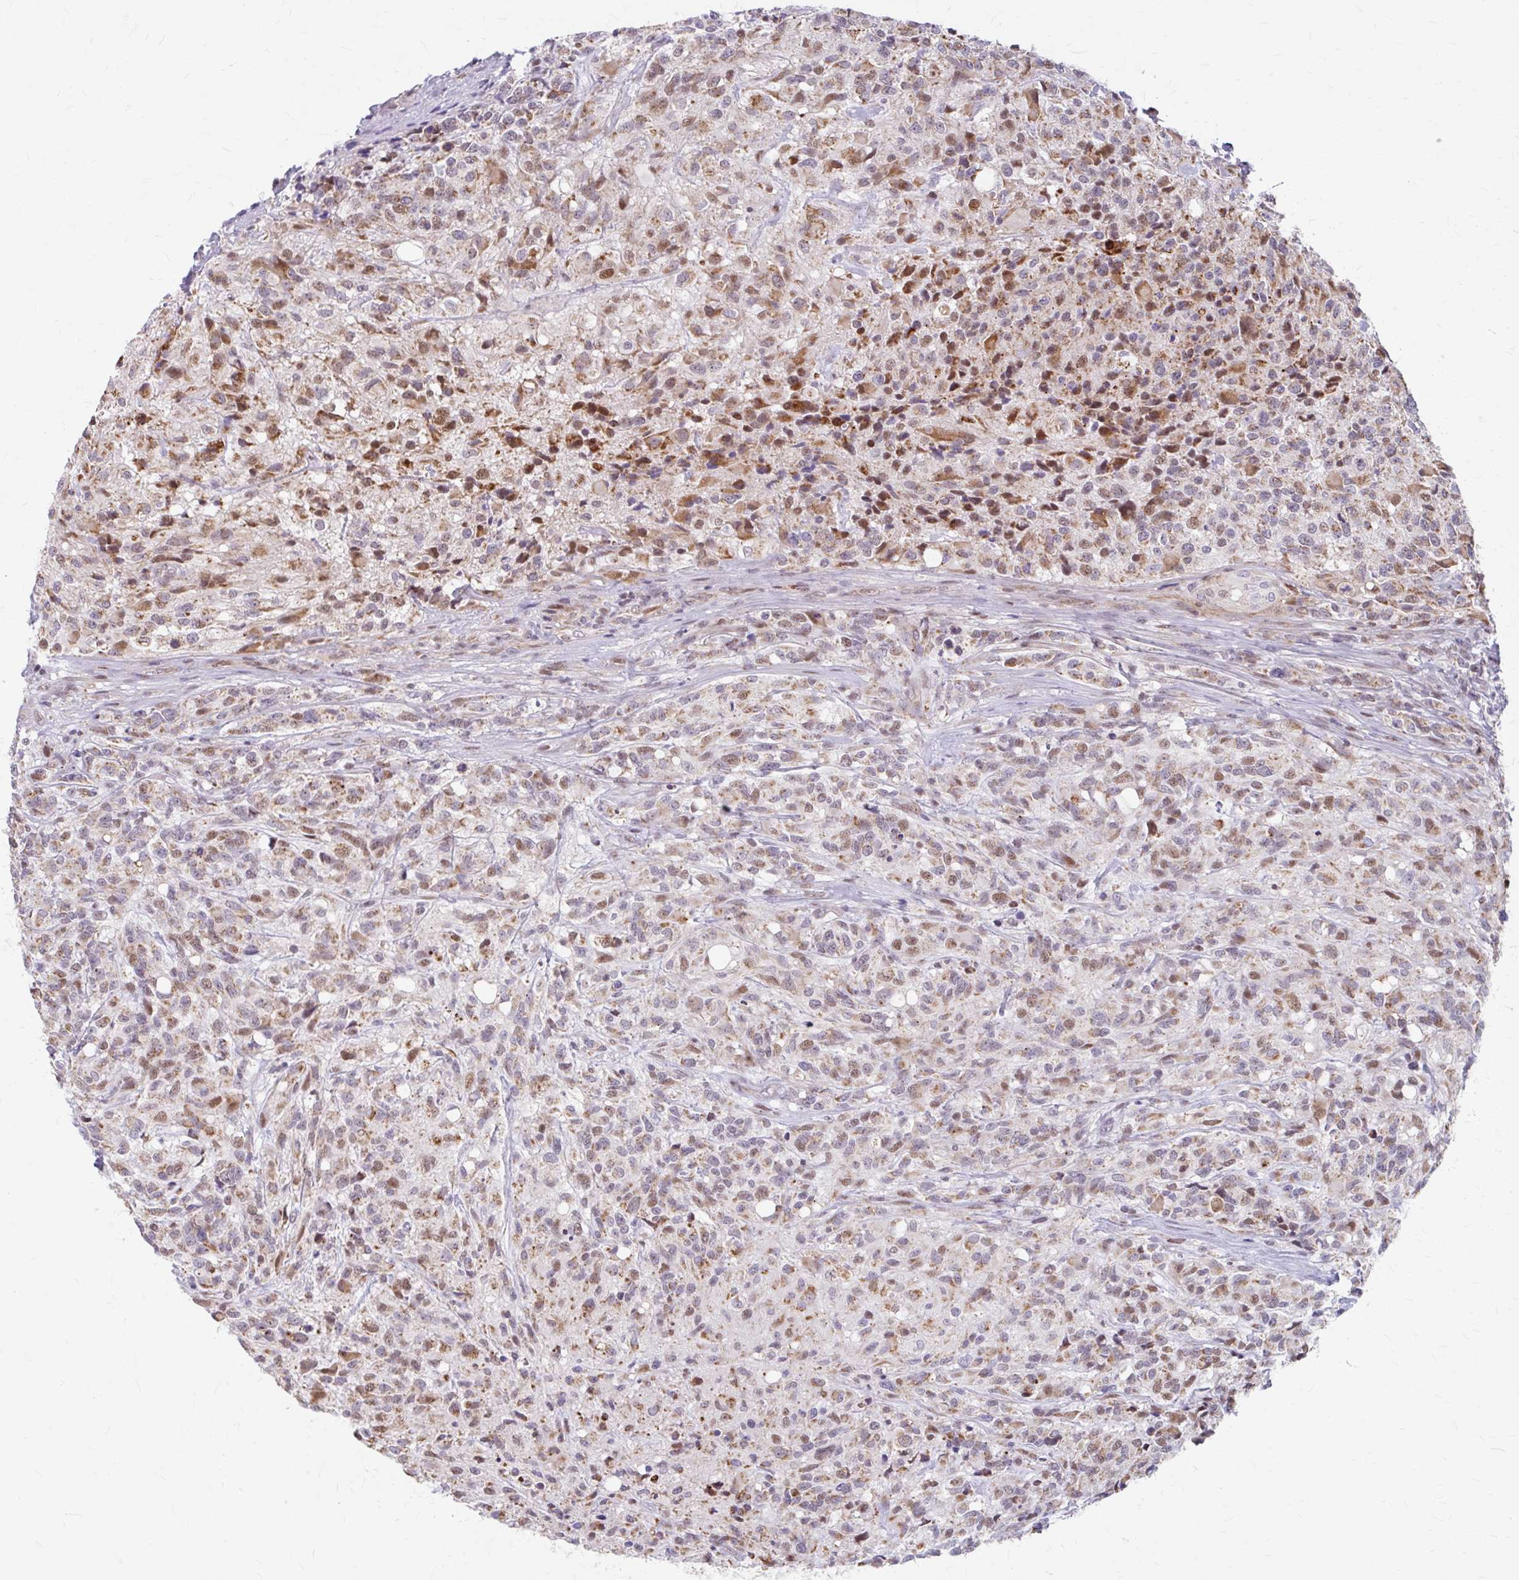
{"staining": {"intensity": "moderate", "quantity": "25%-75%", "location": "cytoplasmic/membranous,nuclear"}, "tissue": "glioma", "cell_type": "Tumor cells", "image_type": "cancer", "snomed": [{"axis": "morphology", "description": "Glioma, malignant, High grade"}, {"axis": "topography", "description": "Brain"}], "caption": "IHC (DAB (3,3'-diaminobenzidine)) staining of human glioma shows moderate cytoplasmic/membranous and nuclear protein positivity in about 25%-75% of tumor cells.", "gene": "BEAN1", "patient": {"sex": "female", "age": 67}}